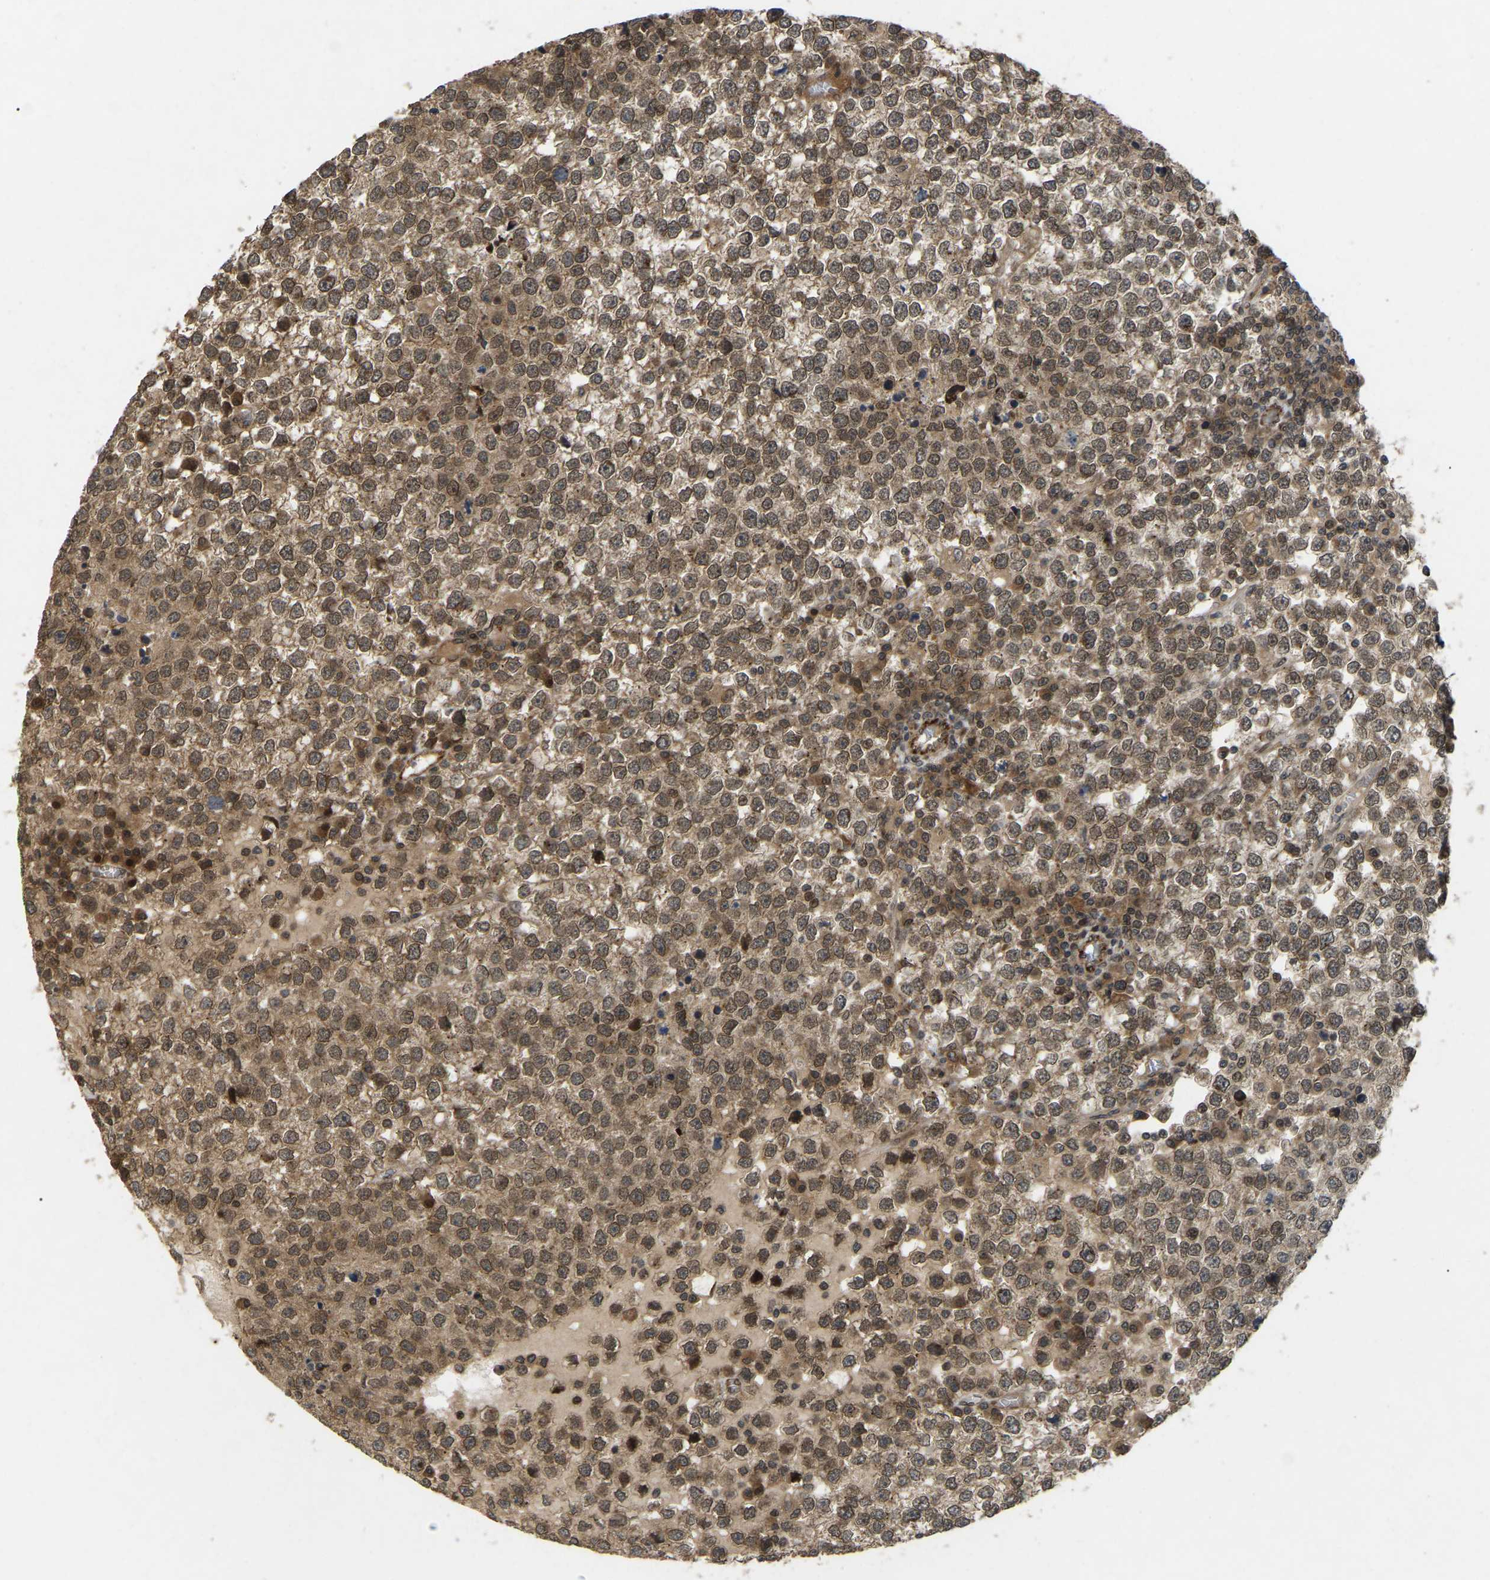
{"staining": {"intensity": "moderate", "quantity": ">75%", "location": "cytoplasmic/membranous,nuclear"}, "tissue": "testis cancer", "cell_type": "Tumor cells", "image_type": "cancer", "snomed": [{"axis": "morphology", "description": "Seminoma, NOS"}, {"axis": "topography", "description": "Testis"}], "caption": "There is medium levels of moderate cytoplasmic/membranous and nuclear staining in tumor cells of testis cancer, as demonstrated by immunohistochemical staining (brown color).", "gene": "KIAA1549", "patient": {"sex": "male", "age": 65}}